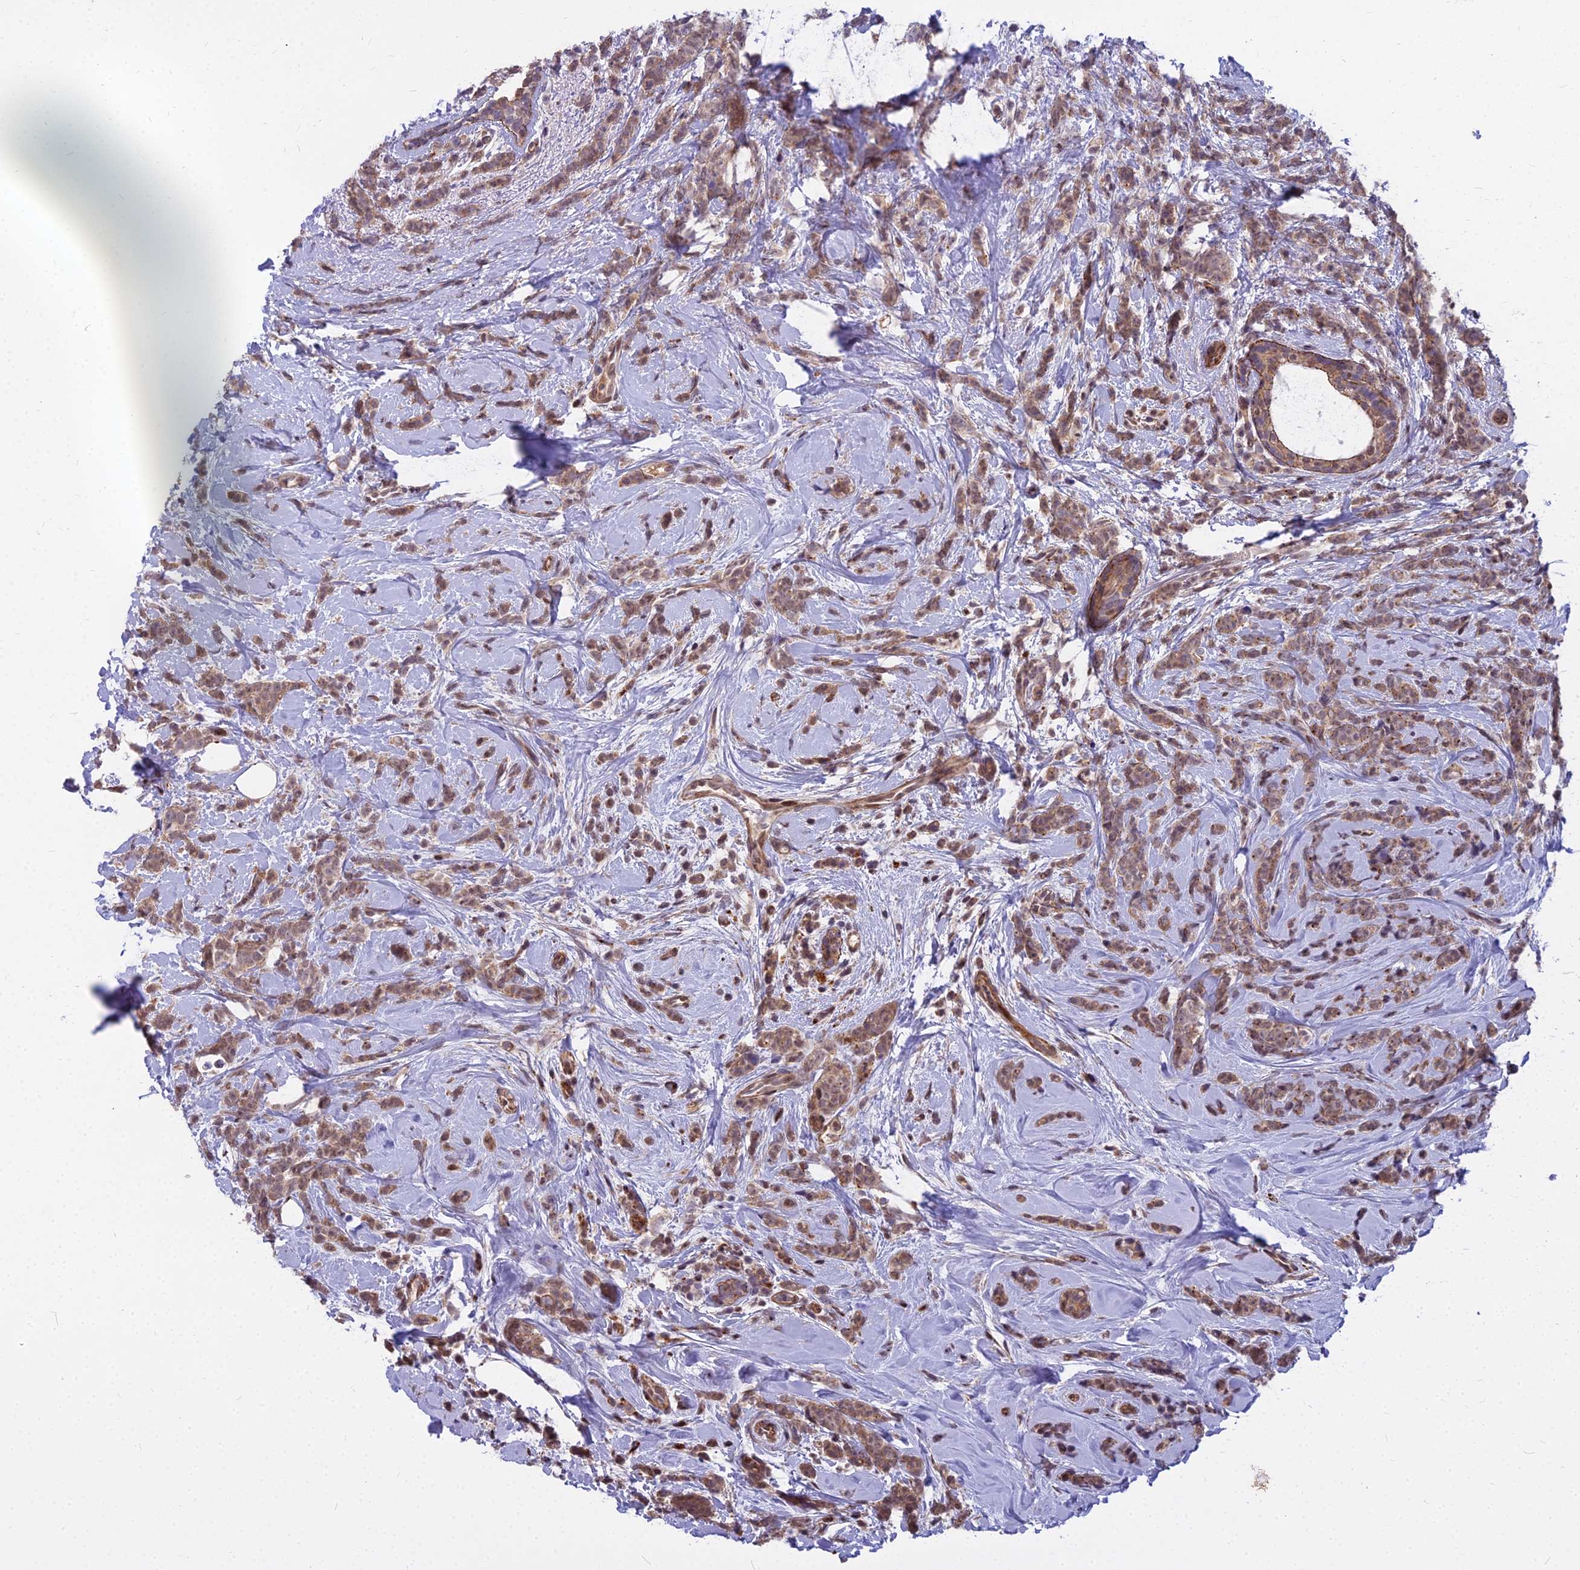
{"staining": {"intensity": "weak", "quantity": ">75%", "location": "cytoplasmic/membranous,nuclear"}, "tissue": "breast cancer", "cell_type": "Tumor cells", "image_type": "cancer", "snomed": [{"axis": "morphology", "description": "Lobular carcinoma"}, {"axis": "topography", "description": "Breast"}], "caption": "Breast cancer stained with a protein marker exhibits weak staining in tumor cells.", "gene": "GLYATL3", "patient": {"sex": "female", "age": 58}}